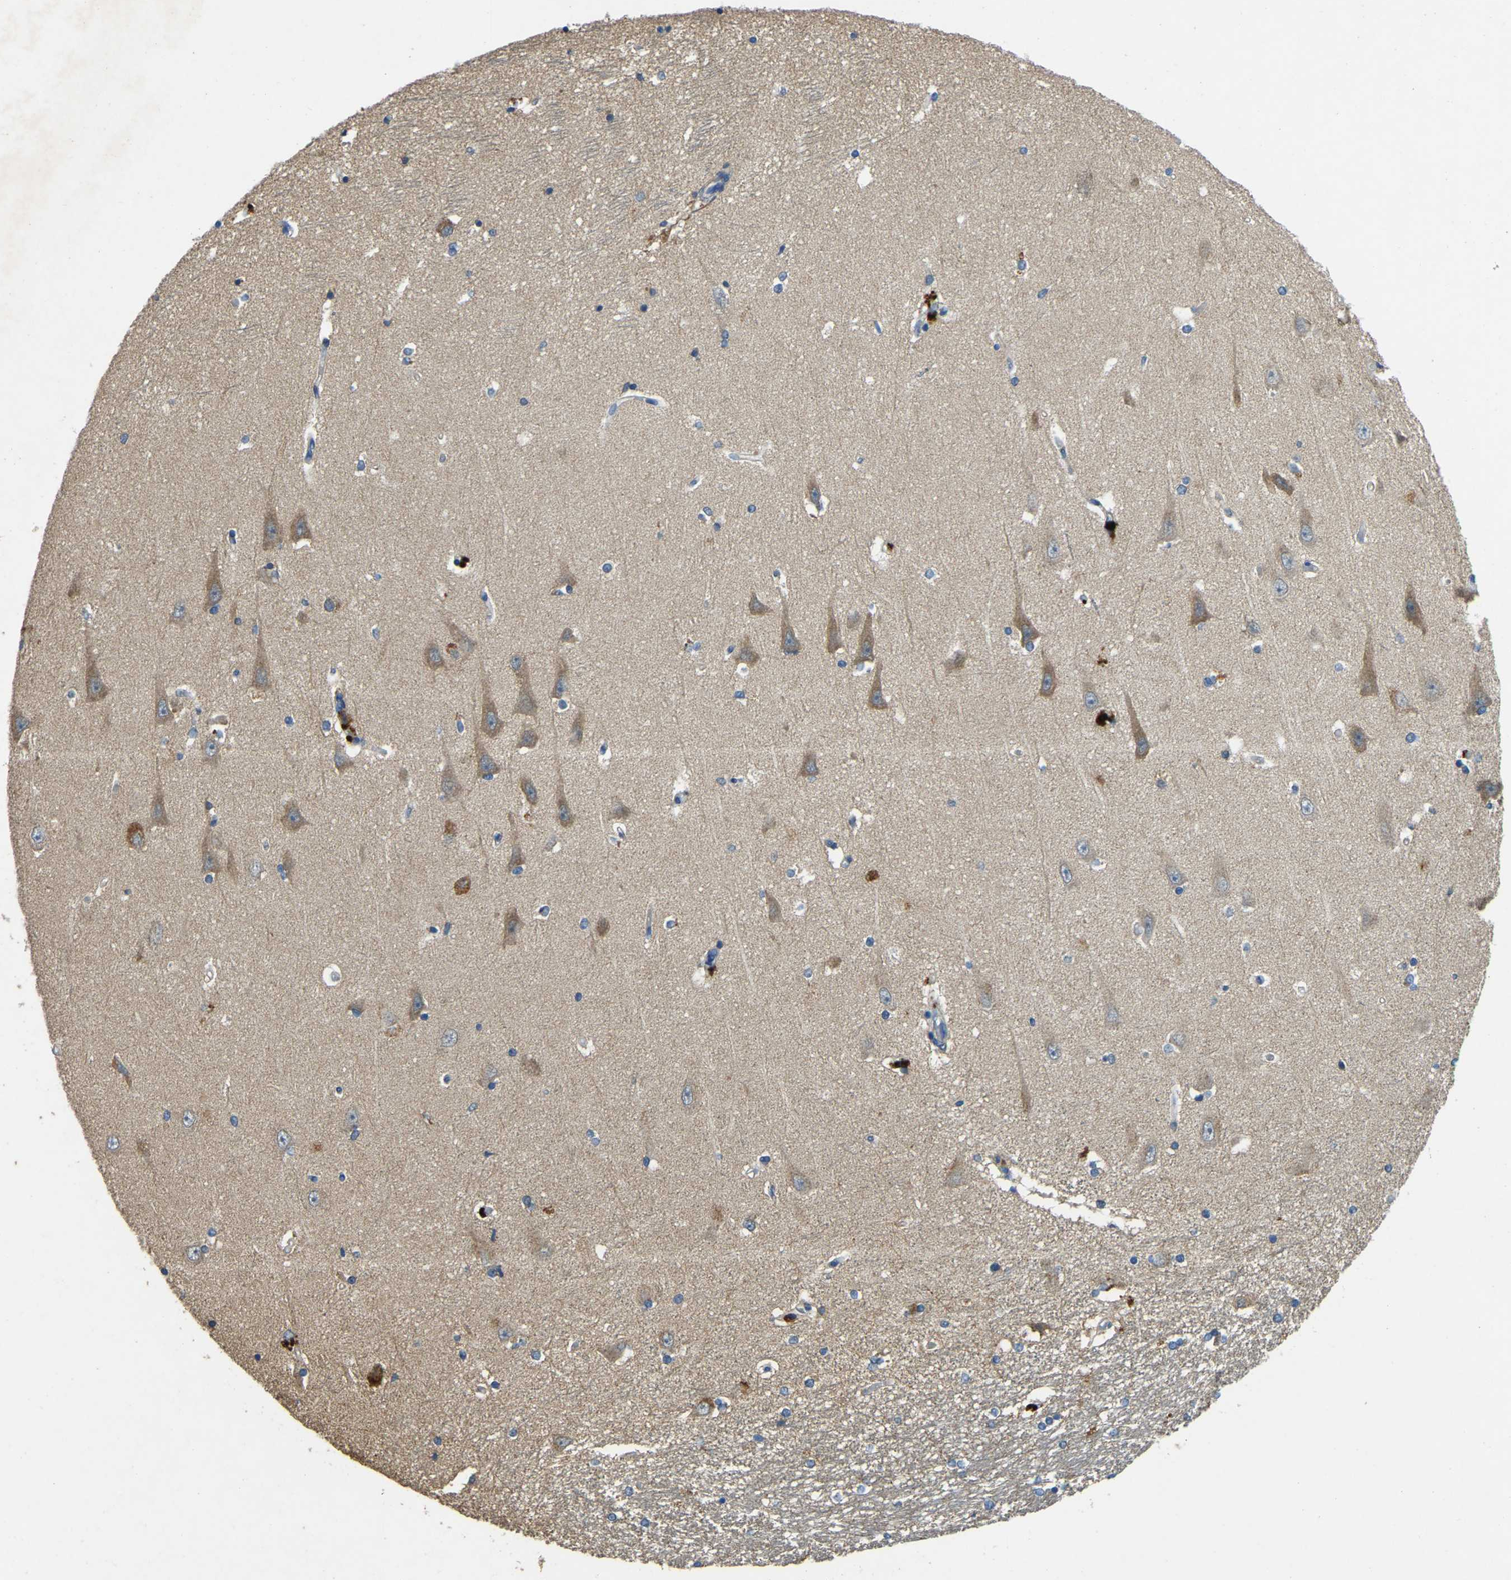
{"staining": {"intensity": "weak", "quantity": "<25%", "location": "cytoplasmic/membranous"}, "tissue": "hippocampus", "cell_type": "Glial cells", "image_type": "normal", "snomed": [{"axis": "morphology", "description": "Normal tissue, NOS"}, {"axis": "topography", "description": "Hippocampus"}], "caption": "Hippocampus stained for a protein using immunohistochemistry demonstrates no staining glial cells.", "gene": "ATP8B1", "patient": {"sex": "male", "age": 45}}